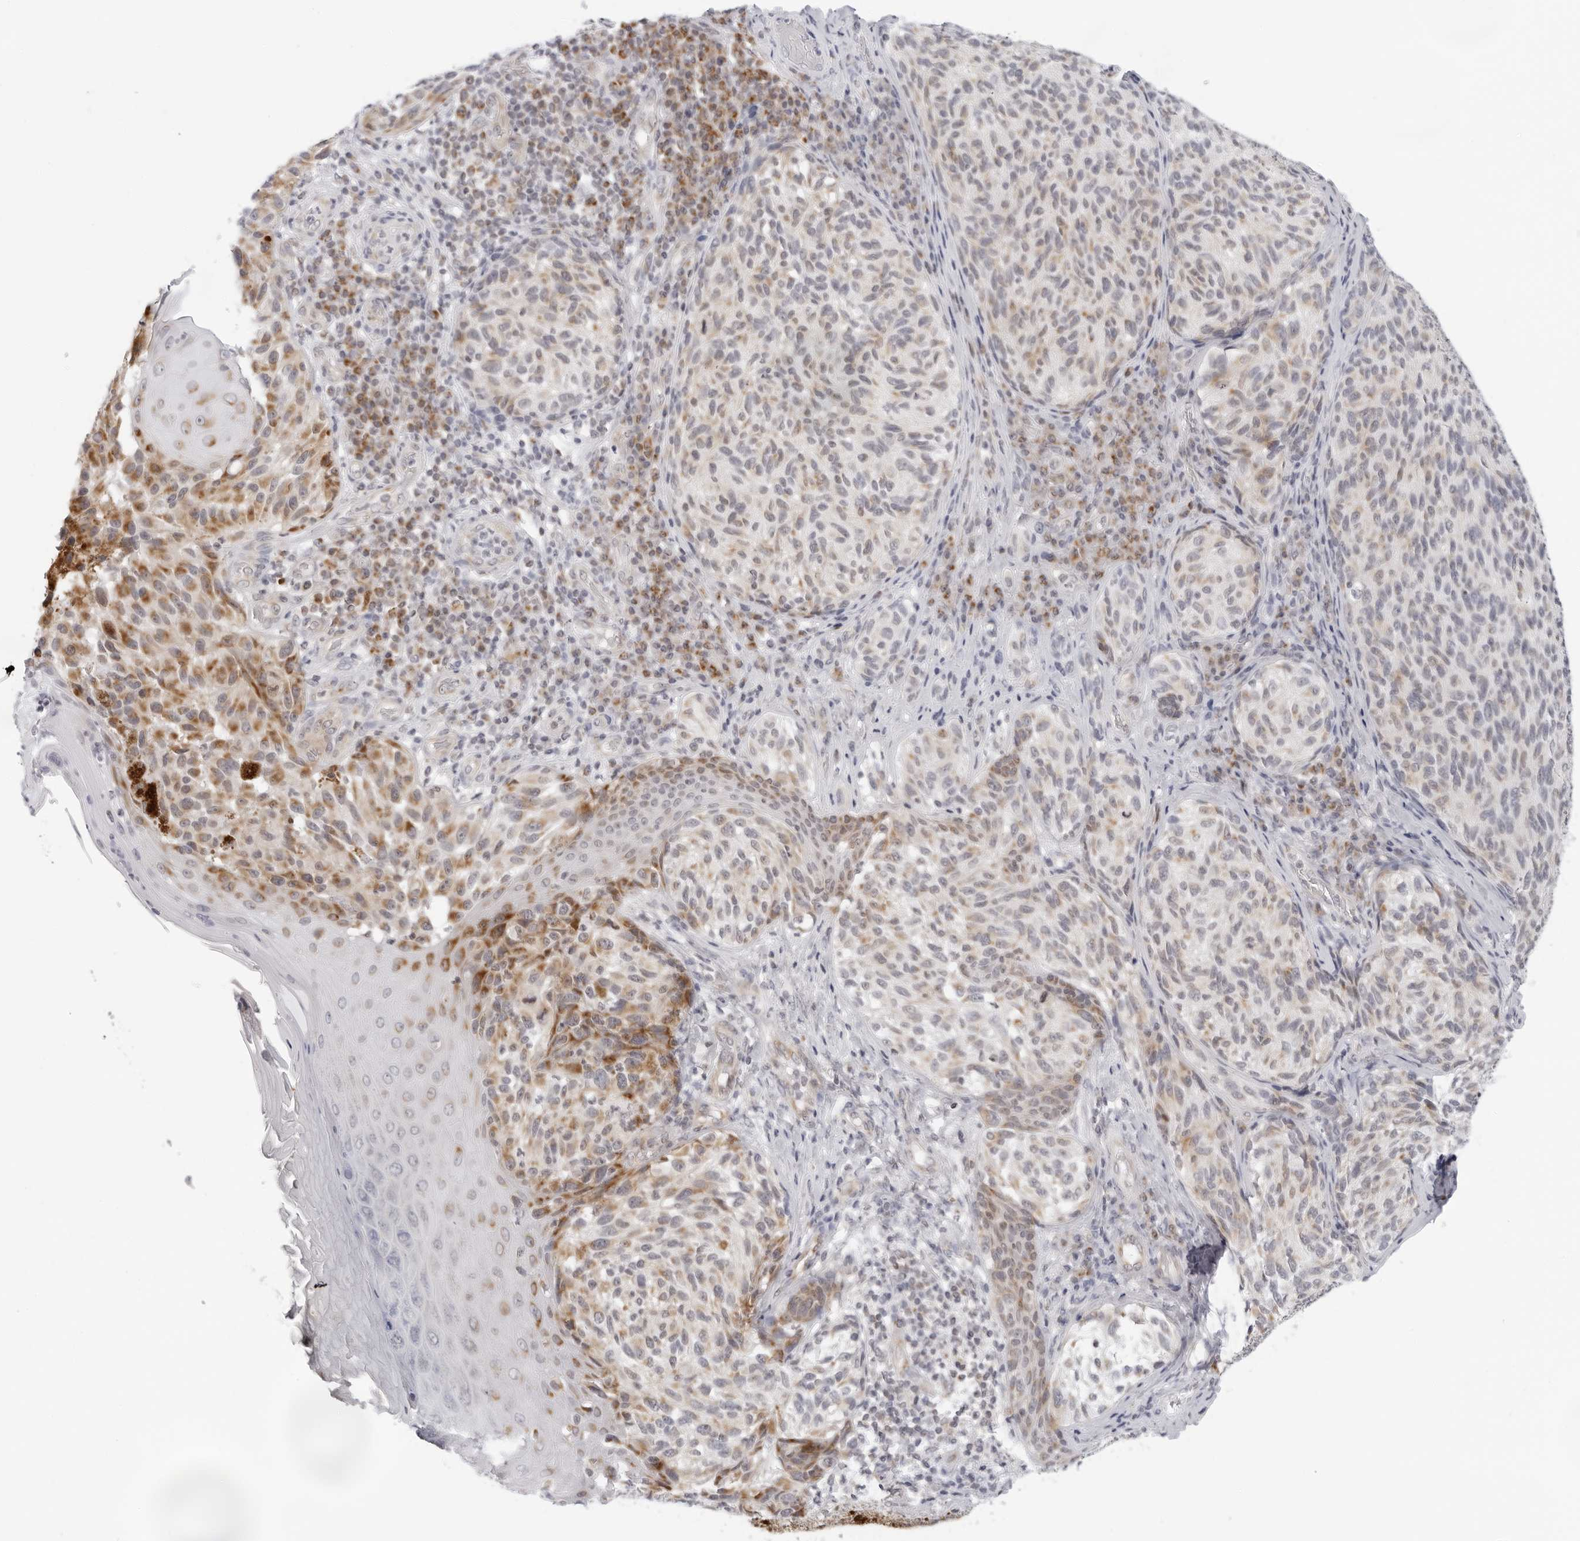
{"staining": {"intensity": "moderate", "quantity": "25%-75%", "location": "cytoplasmic/membranous"}, "tissue": "melanoma", "cell_type": "Tumor cells", "image_type": "cancer", "snomed": [{"axis": "morphology", "description": "Malignant melanoma, NOS"}, {"axis": "topography", "description": "Skin"}], "caption": "A micrograph of human malignant melanoma stained for a protein reveals moderate cytoplasmic/membranous brown staining in tumor cells.", "gene": "CIART", "patient": {"sex": "female", "age": 73}}